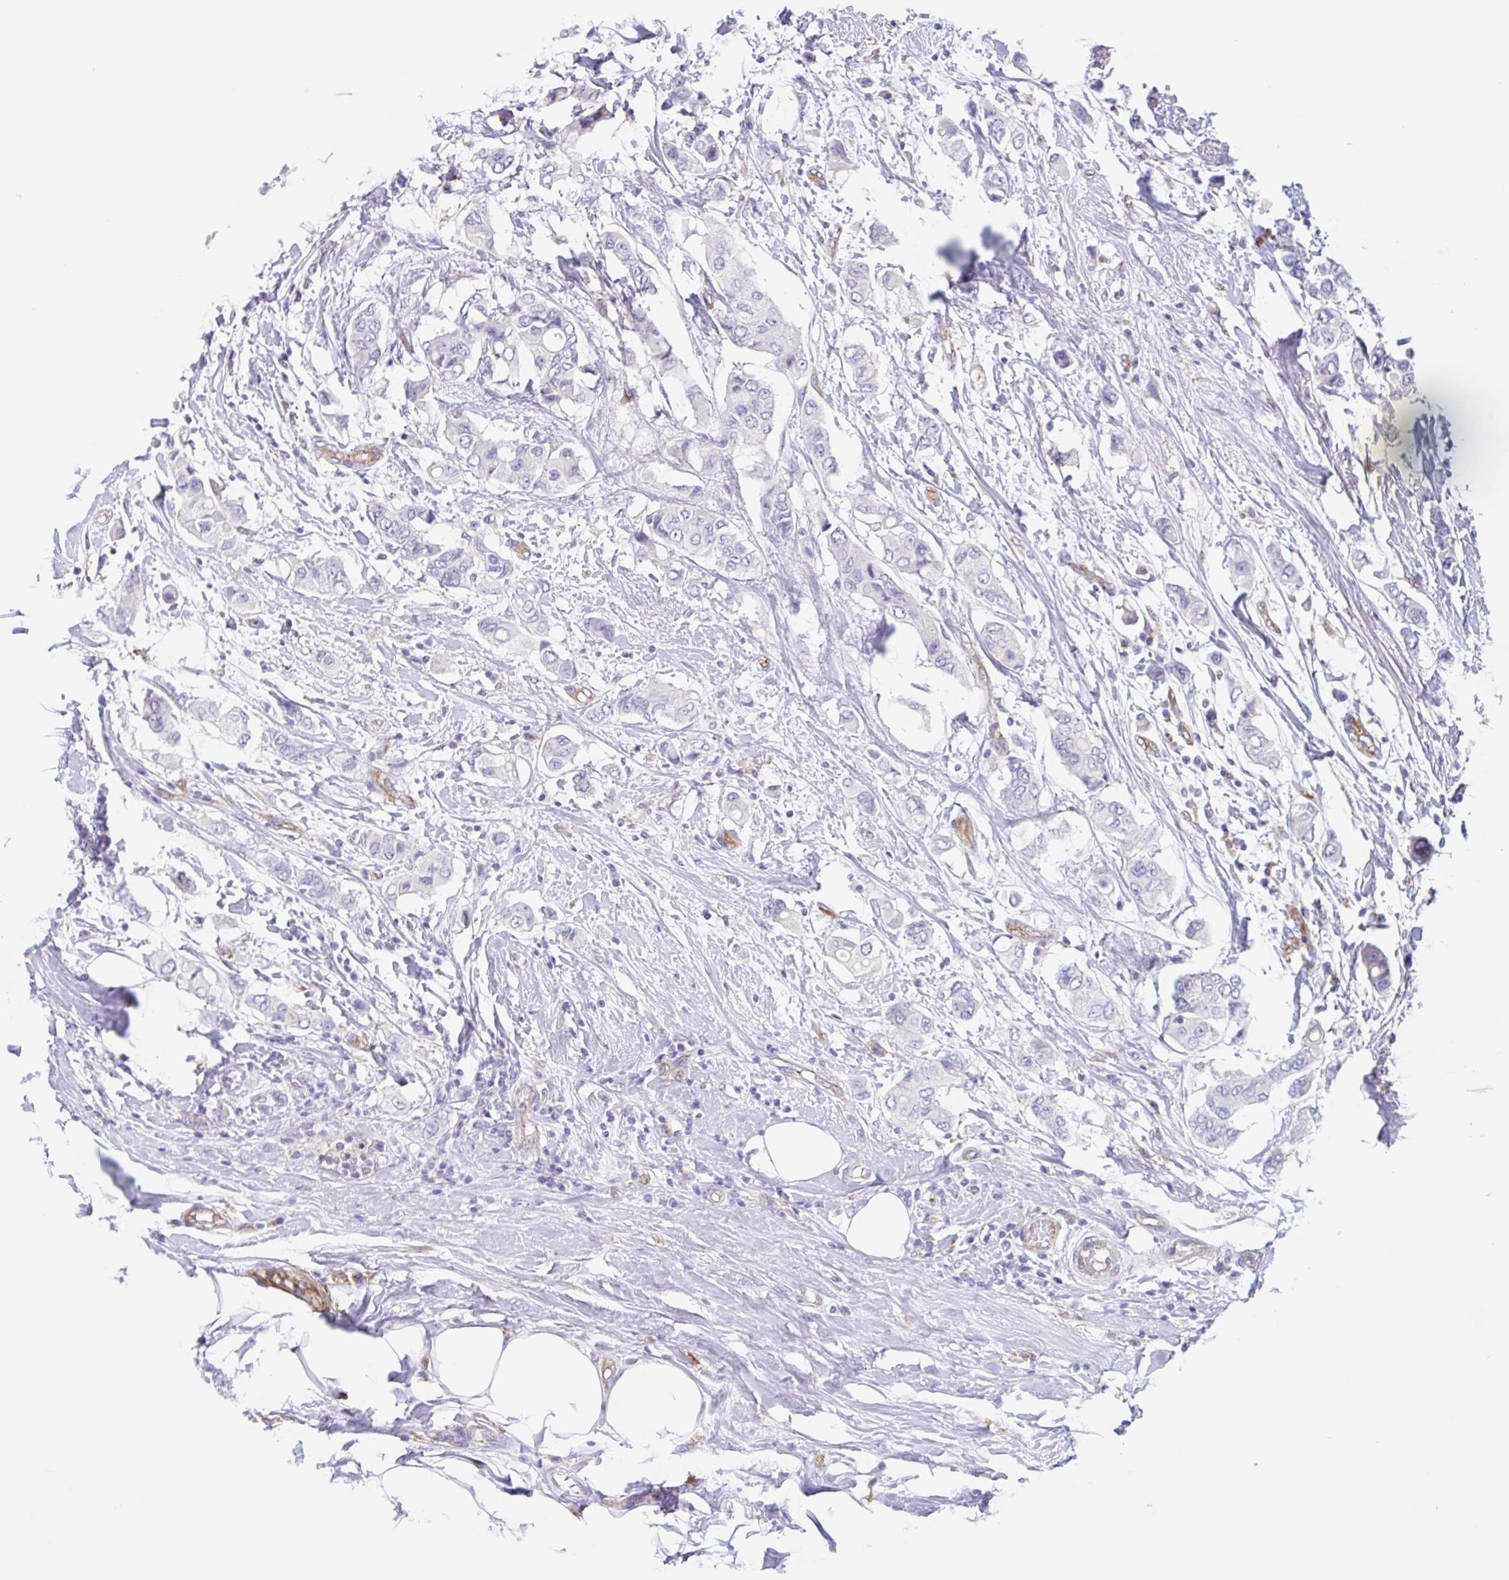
{"staining": {"intensity": "negative", "quantity": "none", "location": "none"}, "tissue": "breast cancer", "cell_type": "Tumor cells", "image_type": "cancer", "snomed": [{"axis": "morphology", "description": "Lobular carcinoma"}, {"axis": "topography", "description": "Breast"}], "caption": "An immunohistochemistry micrograph of breast lobular carcinoma is shown. There is no staining in tumor cells of breast lobular carcinoma.", "gene": "EHD4", "patient": {"sex": "female", "age": 51}}